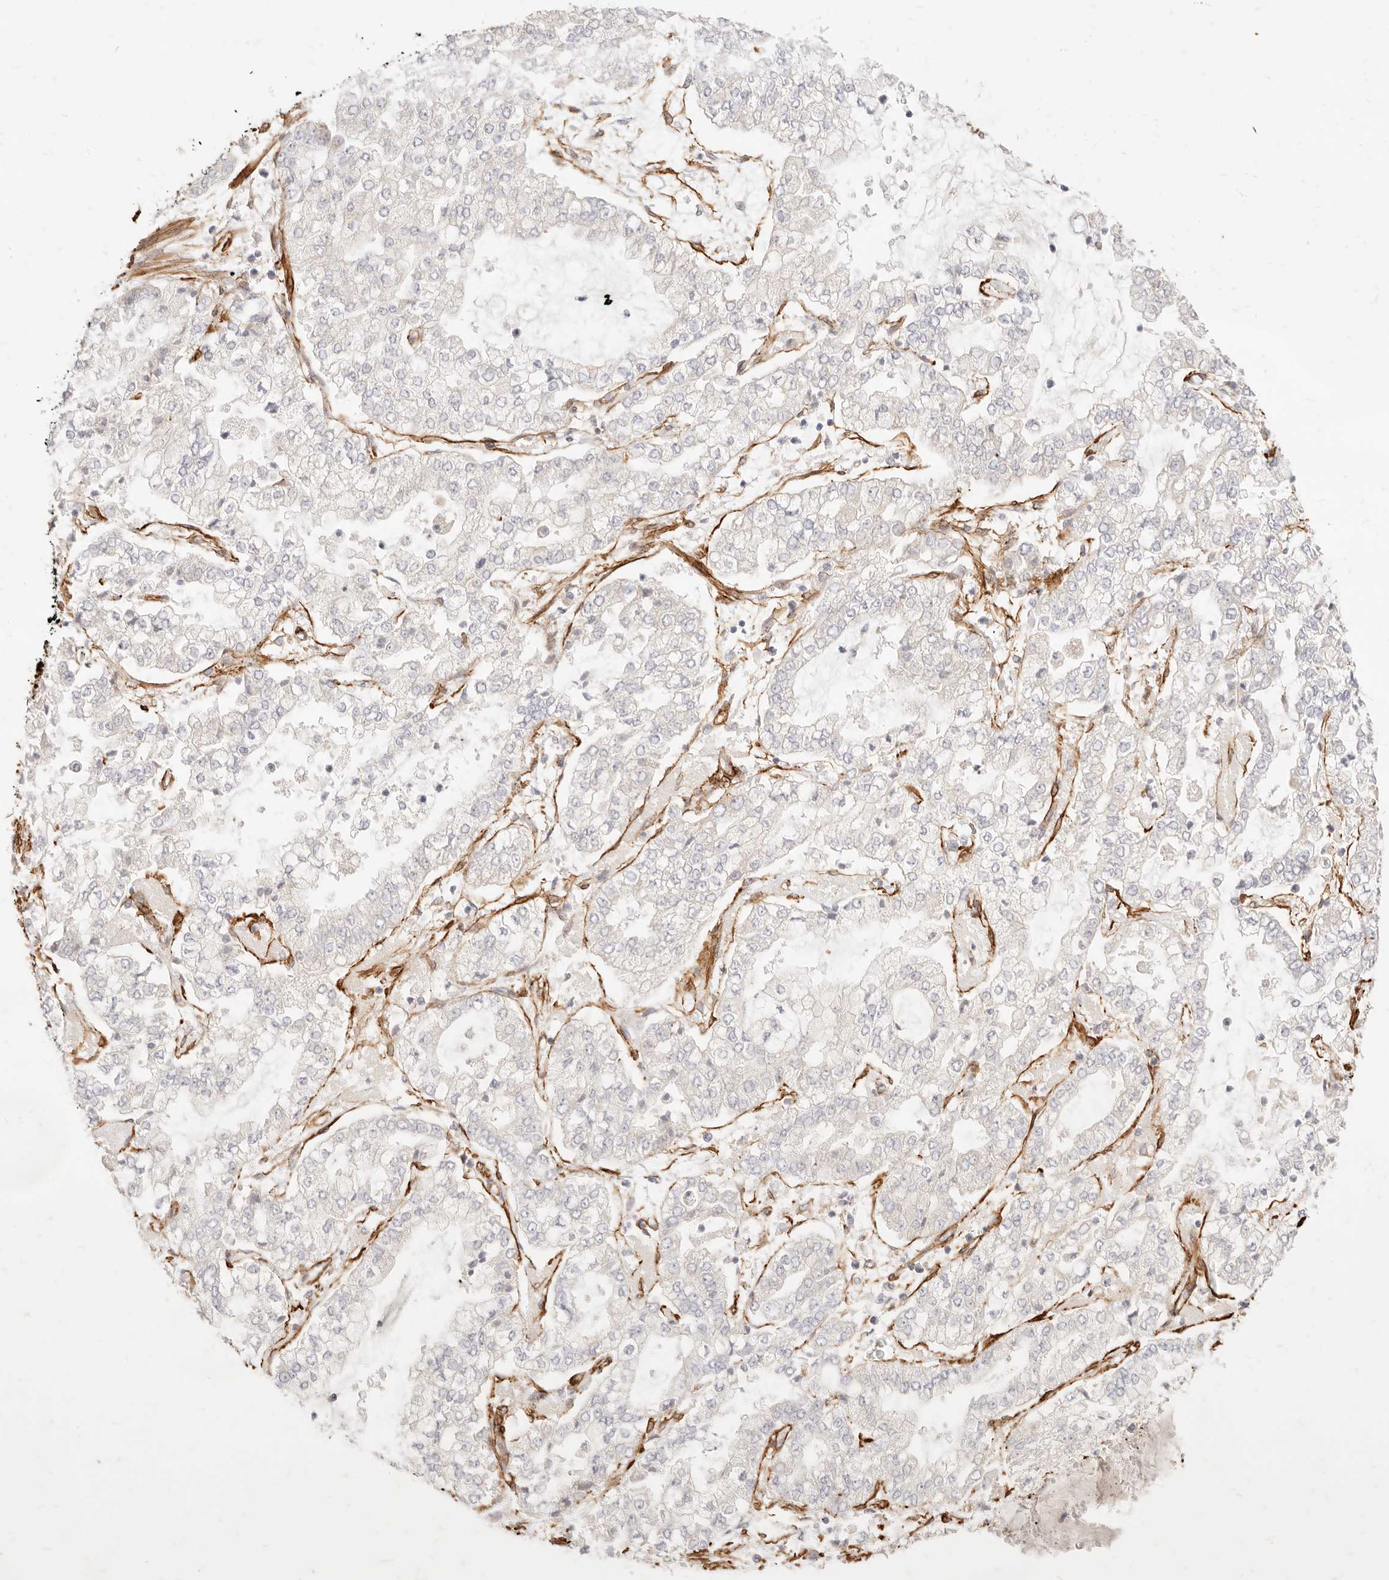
{"staining": {"intensity": "negative", "quantity": "none", "location": "none"}, "tissue": "stomach cancer", "cell_type": "Tumor cells", "image_type": "cancer", "snomed": [{"axis": "morphology", "description": "Adenocarcinoma, NOS"}, {"axis": "topography", "description": "Stomach"}], "caption": "This micrograph is of stomach cancer (adenocarcinoma) stained with immunohistochemistry (IHC) to label a protein in brown with the nuclei are counter-stained blue. There is no staining in tumor cells.", "gene": "TMTC2", "patient": {"sex": "male", "age": 76}}